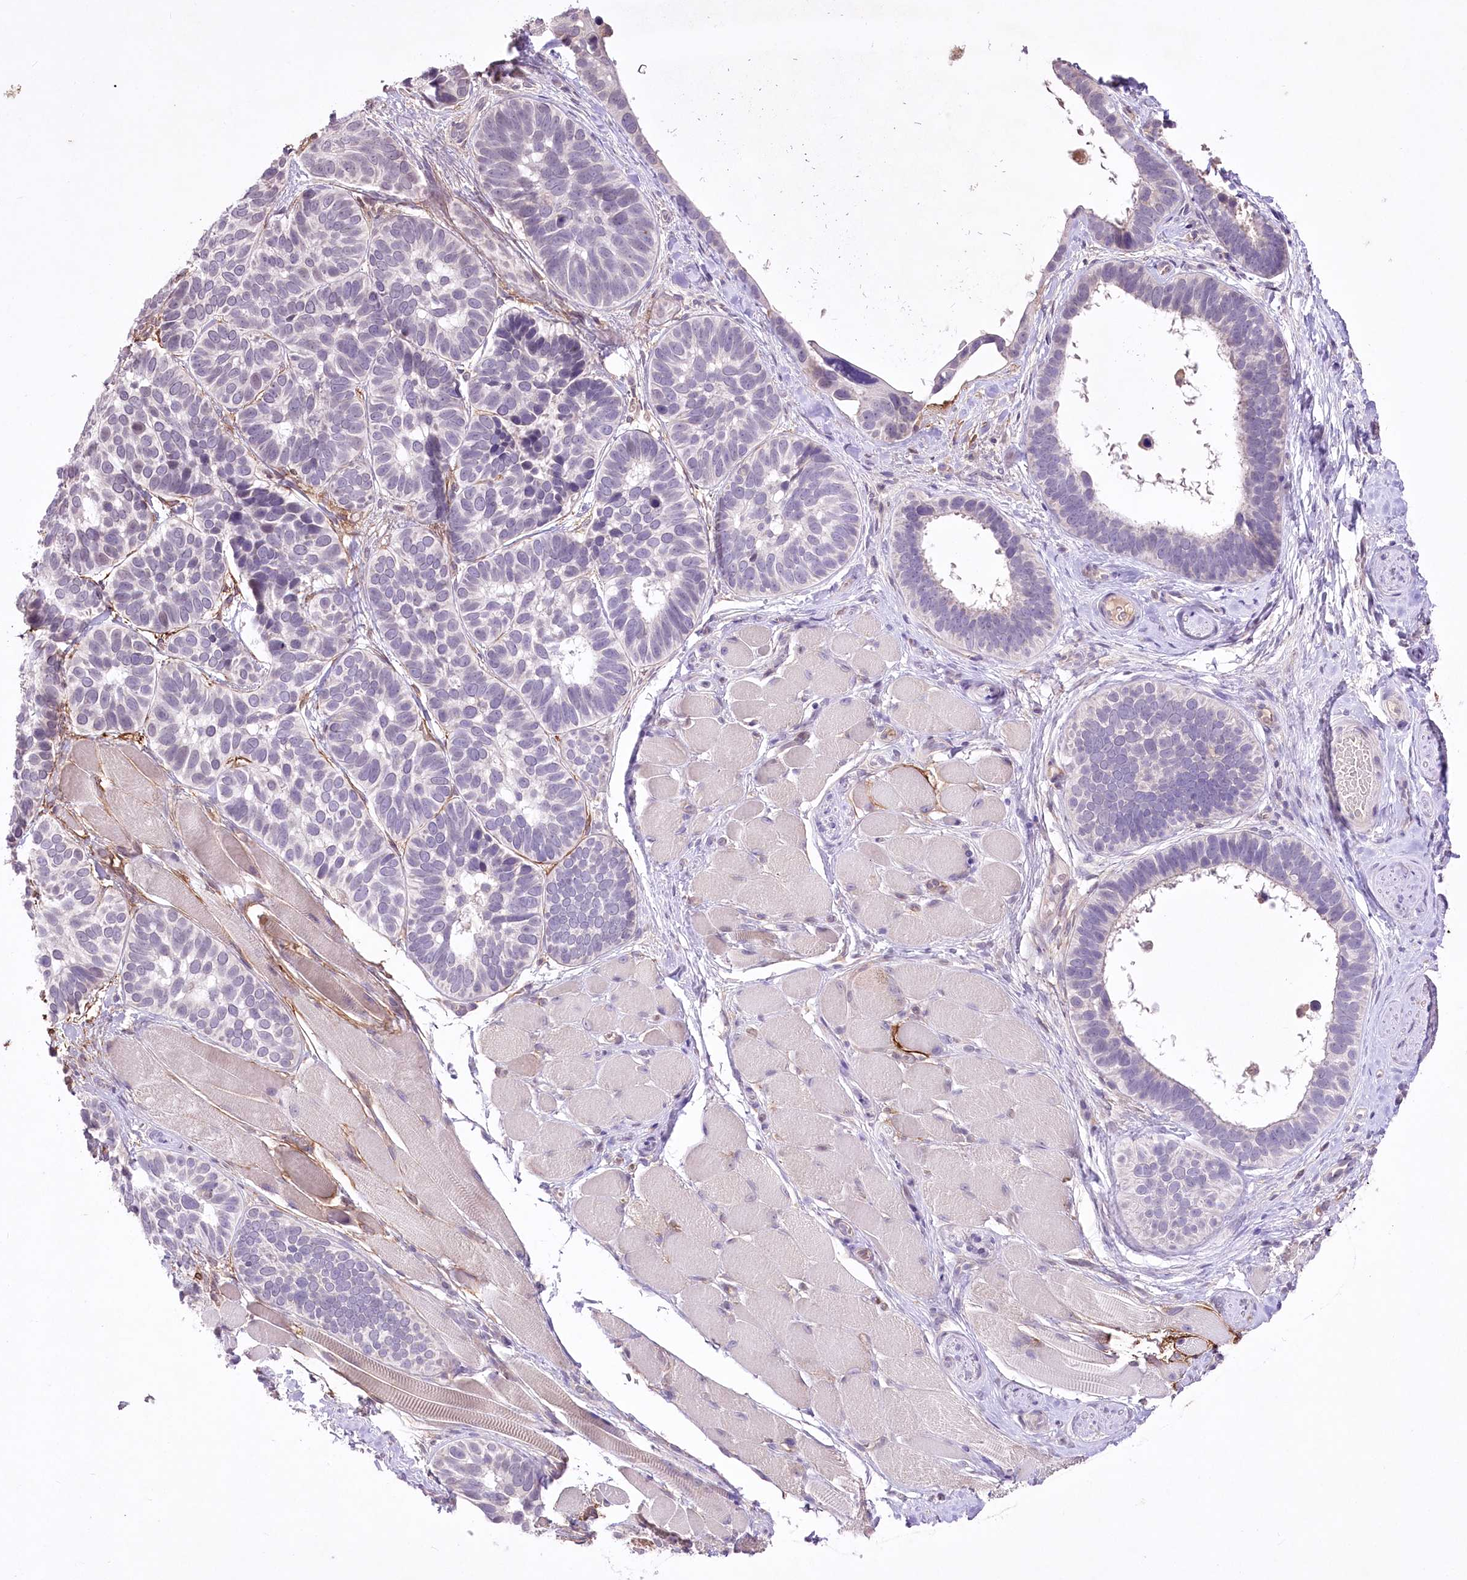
{"staining": {"intensity": "negative", "quantity": "none", "location": "none"}, "tissue": "skin cancer", "cell_type": "Tumor cells", "image_type": "cancer", "snomed": [{"axis": "morphology", "description": "Basal cell carcinoma"}, {"axis": "topography", "description": "Skin"}], "caption": "Immunohistochemical staining of human skin cancer (basal cell carcinoma) displays no significant staining in tumor cells.", "gene": "ENPP1", "patient": {"sex": "male", "age": 62}}